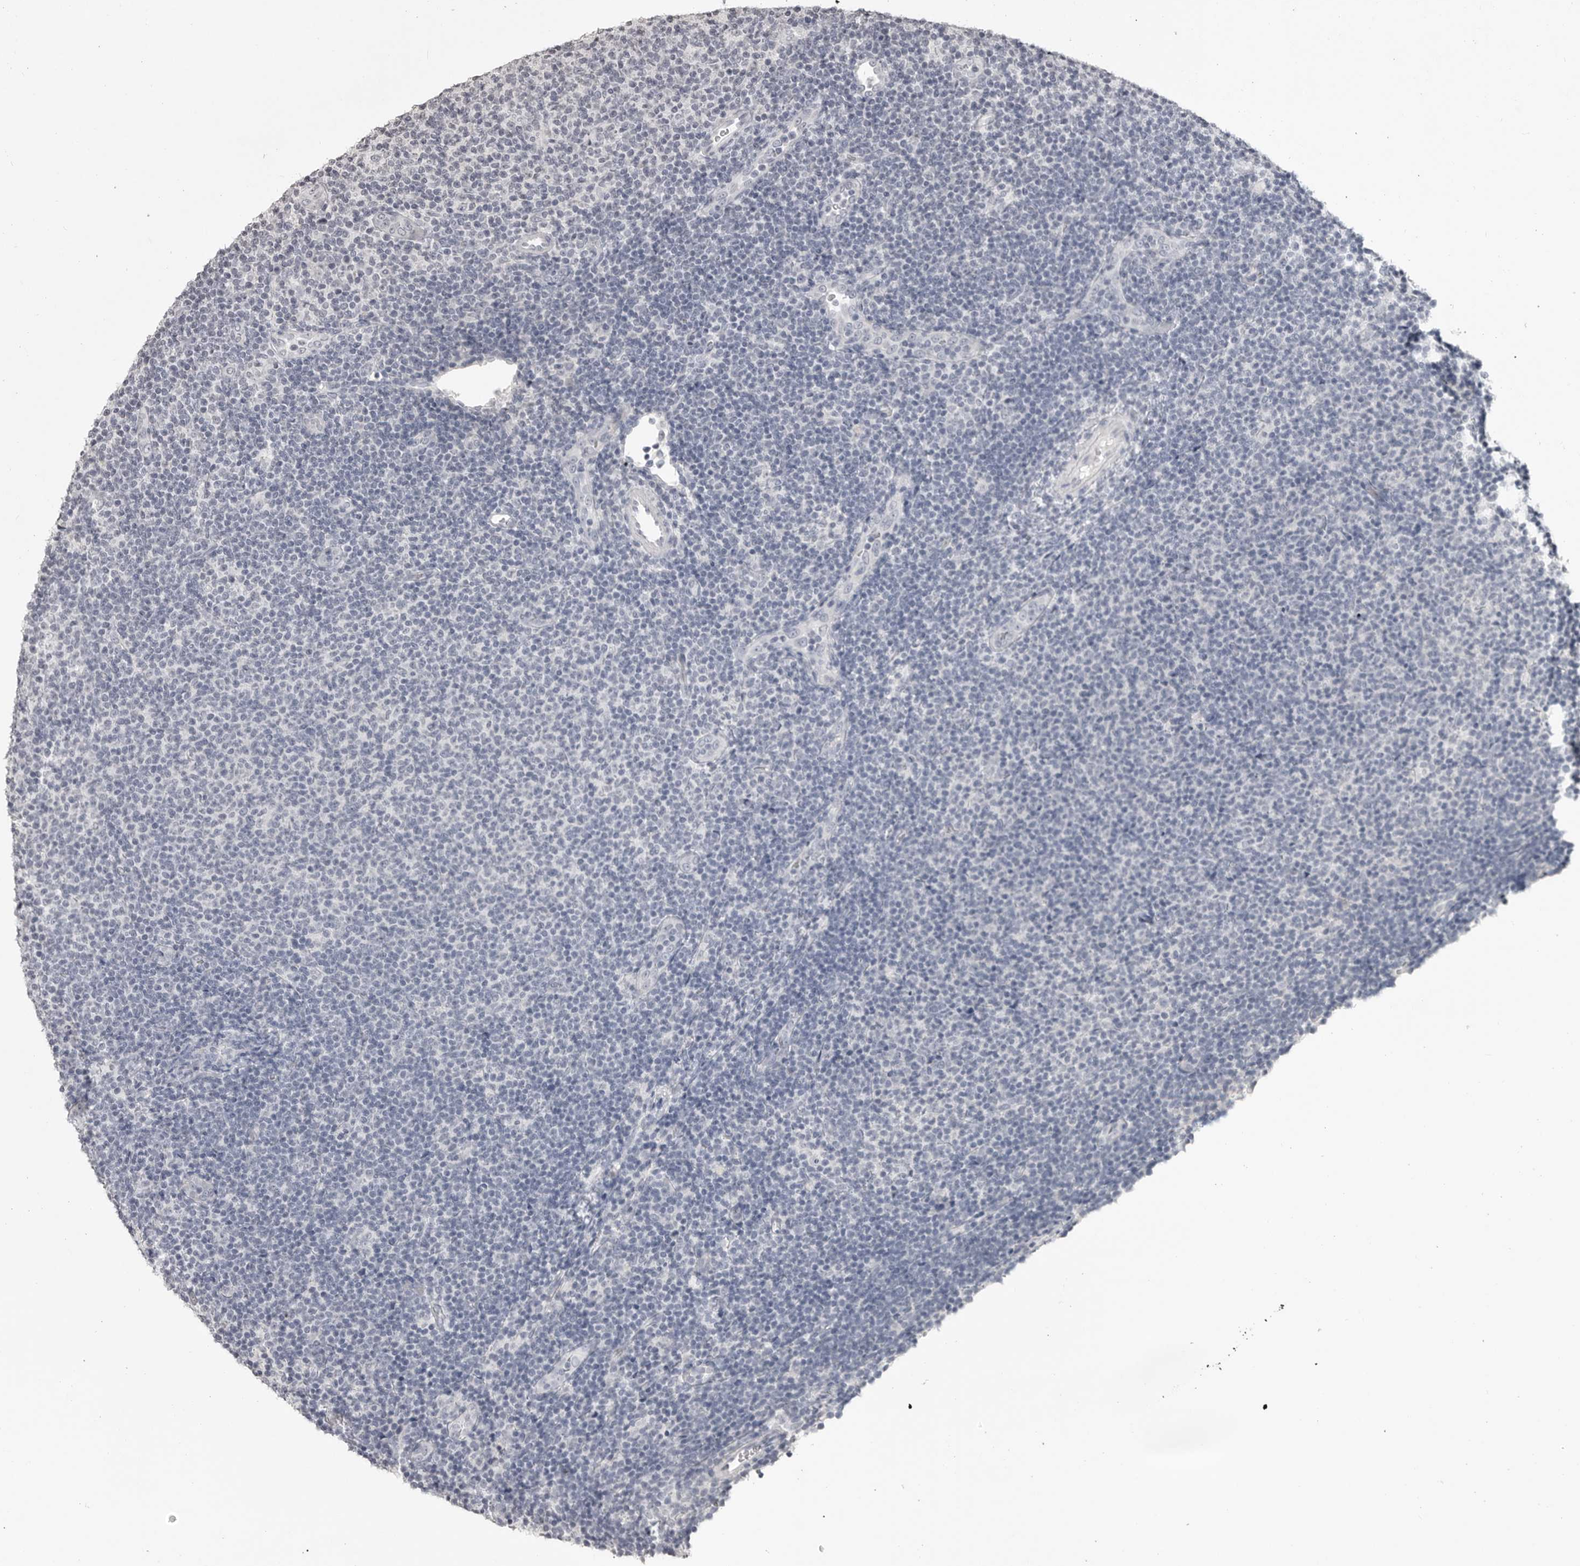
{"staining": {"intensity": "negative", "quantity": "none", "location": "none"}, "tissue": "lymphoma", "cell_type": "Tumor cells", "image_type": "cancer", "snomed": [{"axis": "morphology", "description": "Malignant lymphoma, non-Hodgkin's type, Low grade"}, {"axis": "topography", "description": "Lymph node"}], "caption": "Immunohistochemistry (IHC) of human malignant lymphoma, non-Hodgkin's type (low-grade) displays no expression in tumor cells. (DAB IHC with hematoxylin counter stain).", "gene": "GPN2", "patient": {"sex": "male", "age": 66}}